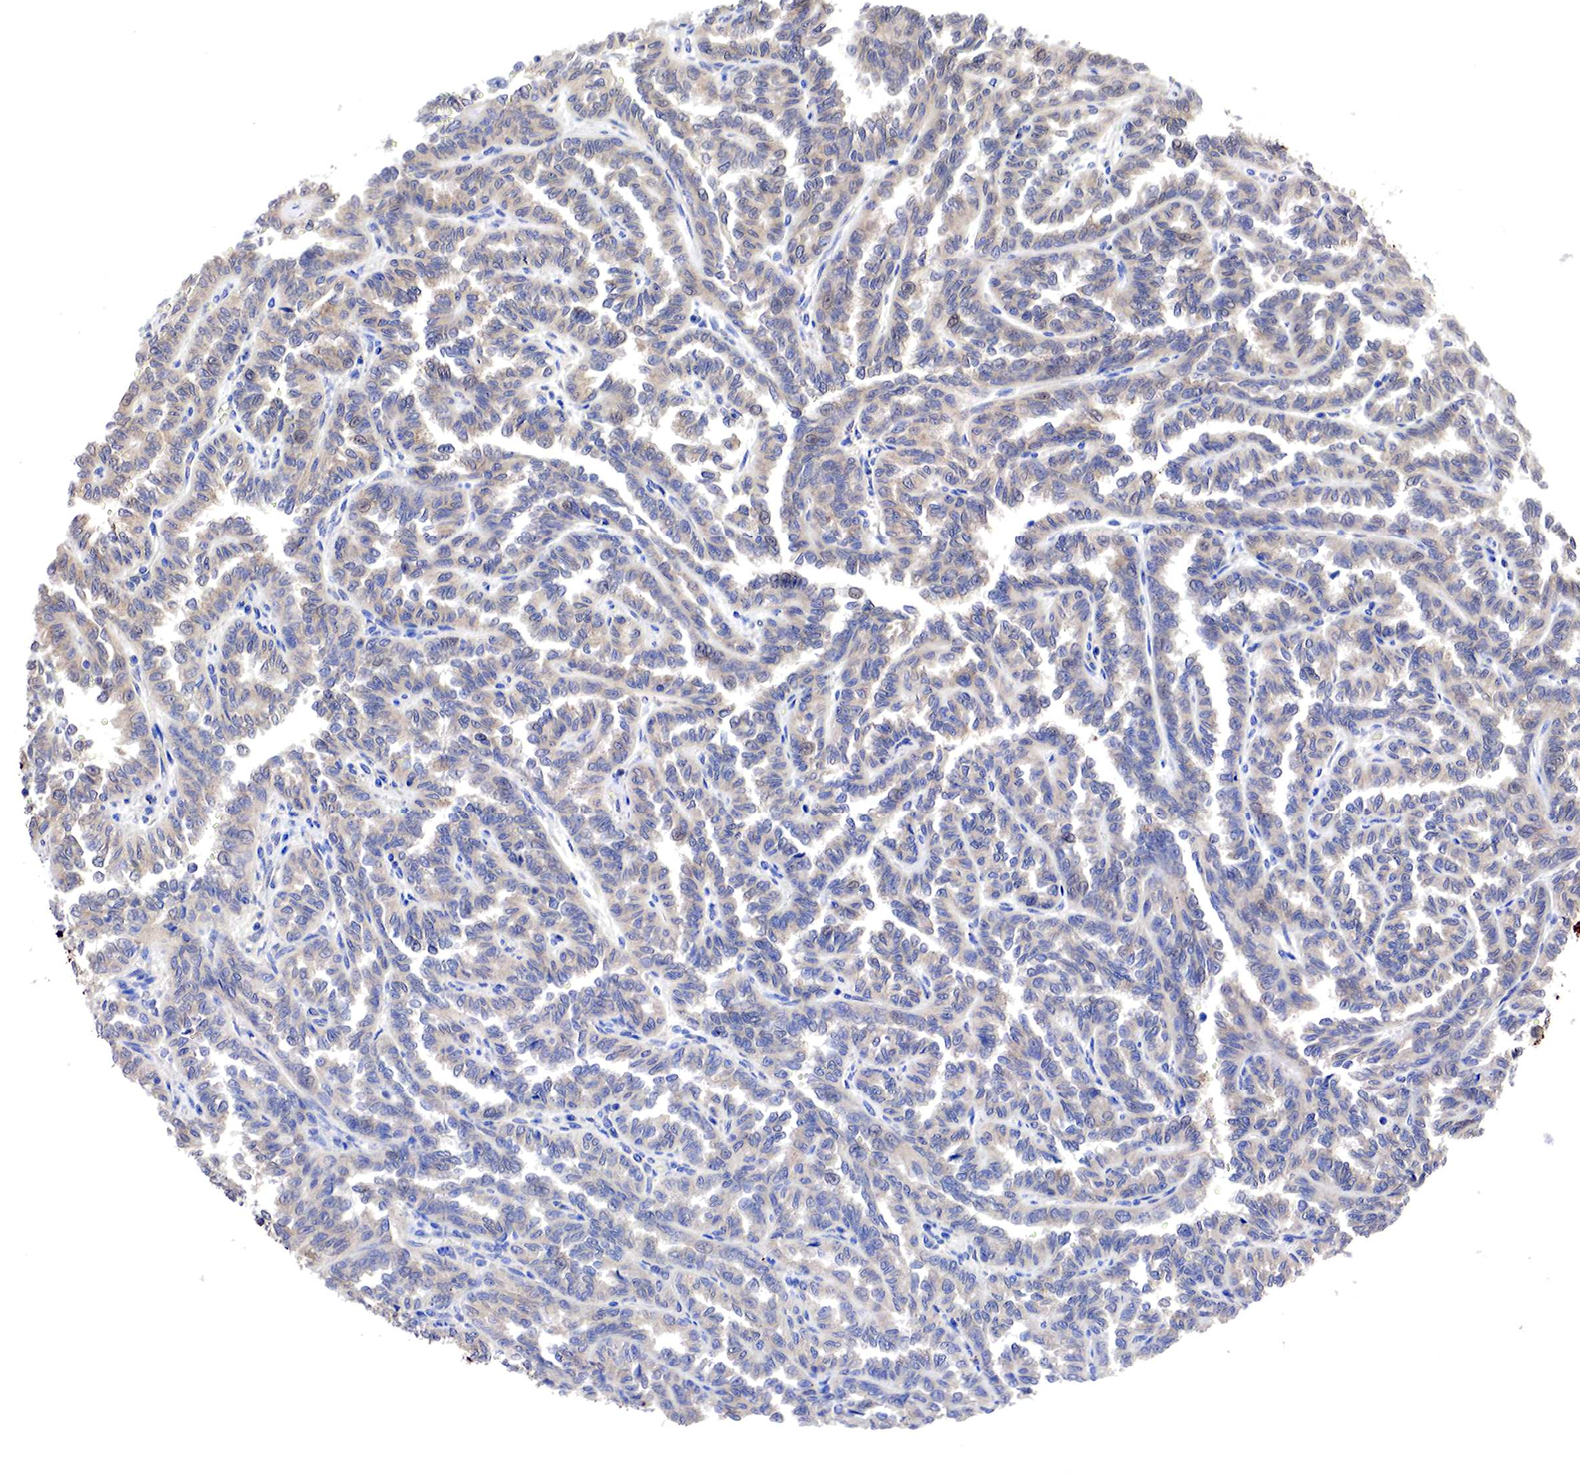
{"staining": {"intensity": "weak", "quantity": "25%-75%", "location": "cytoplasmic/membranous"}, "tissue": "renal cancer", "cell_type": "Tumor cells", "image_type": "cancer", "snomed": [{"axis": "morphology", "description": "Inflammation, NOS"}, {"axis": "morphology", "description": "Adenocarcinoma, NOS"}, {"axis": "topography", "description": "Kidney"}], "caption": "DAB (3,3'-diaminobenzidine) immunohistochemical staining of human renal cancer (adenocarcinoma) demonstrates weak cytoplasmic/membranous protein staining in approximately 25%-75% of tumor cells.", "gene": "PABIR2", "patient": {"sex": "male", "age": 68}}